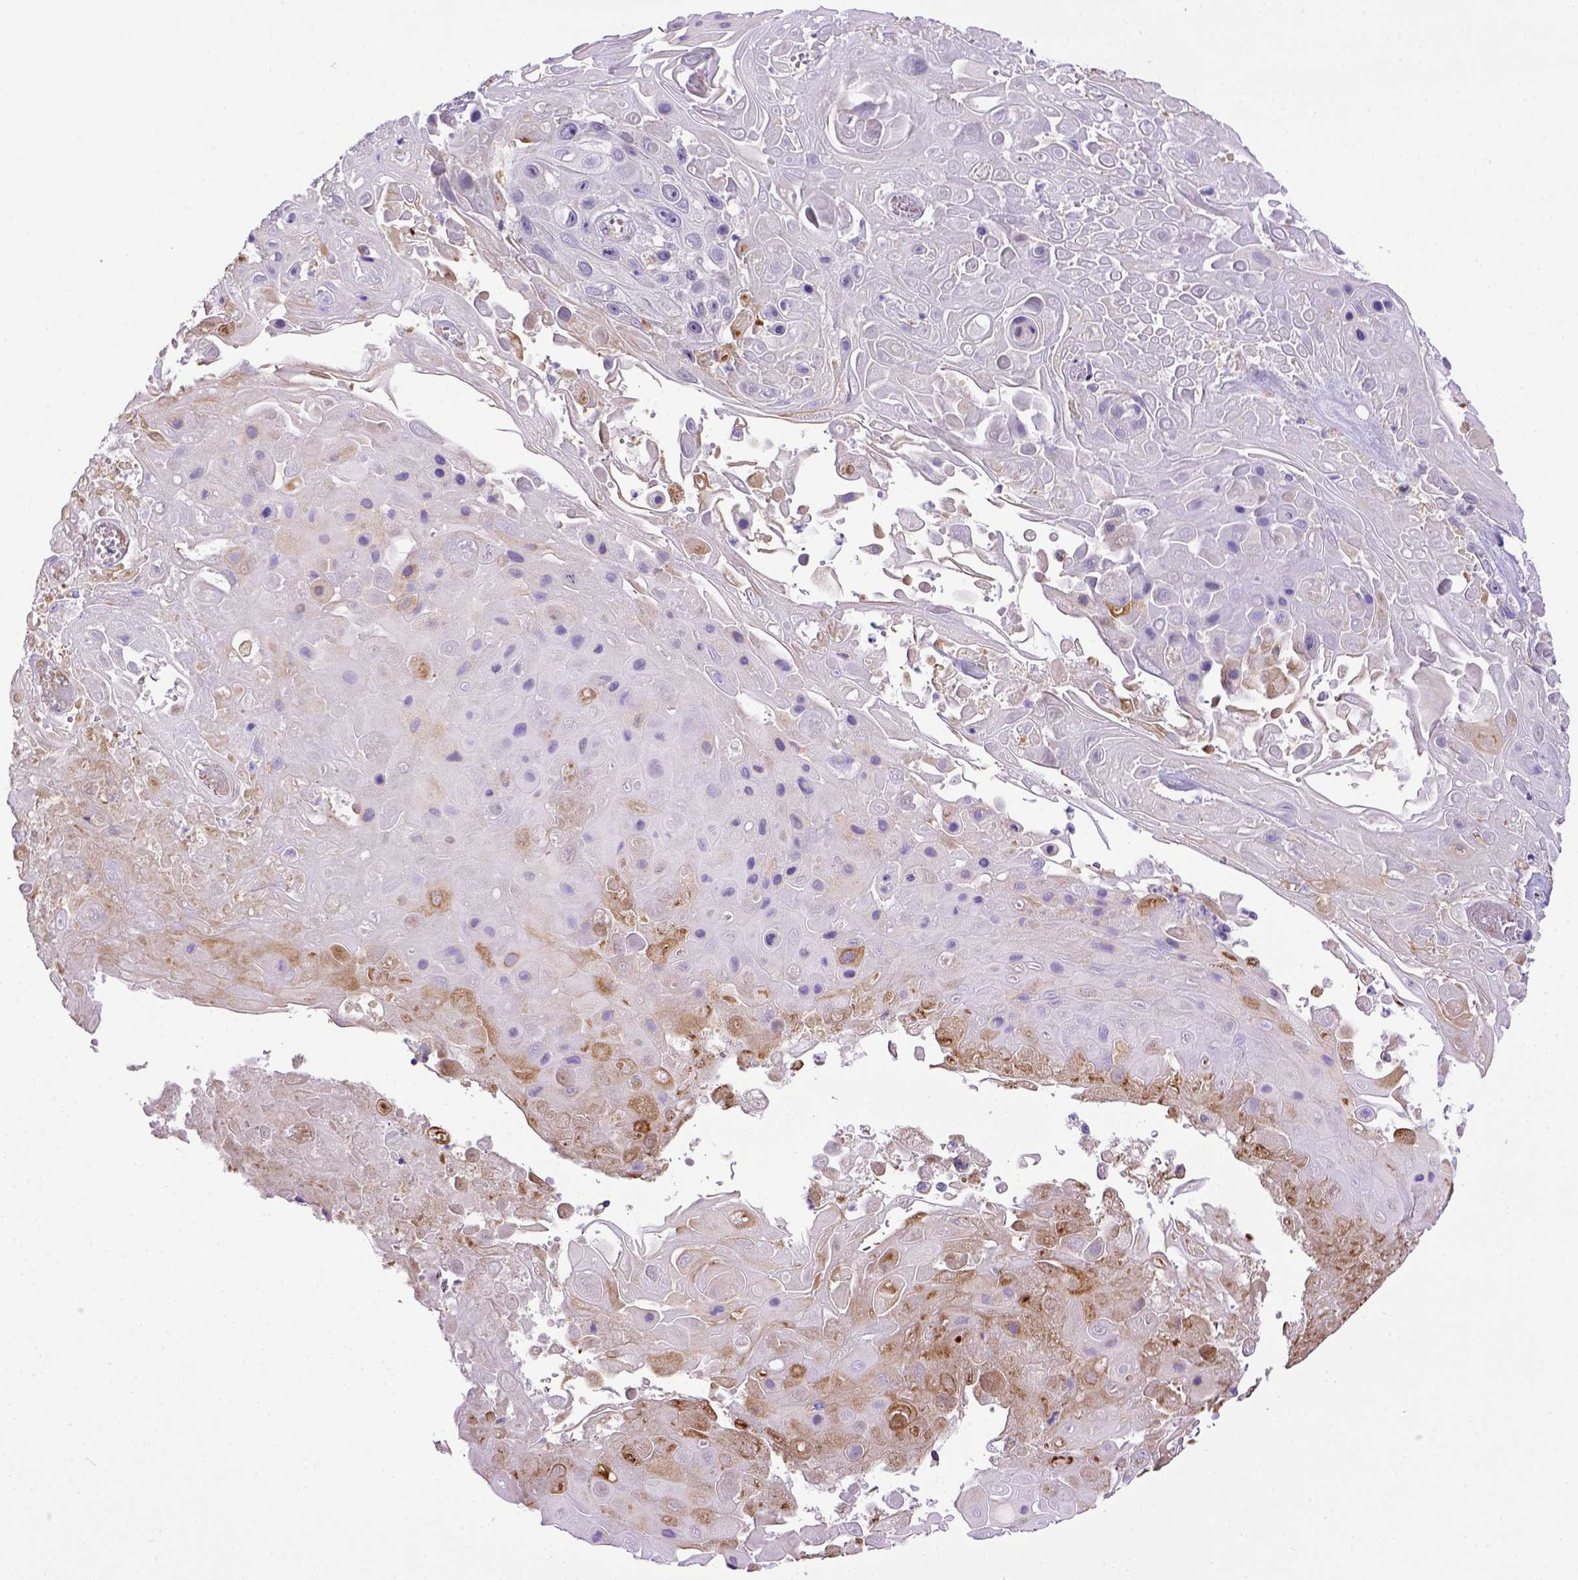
{"staining": {"intensity": "negative", "quantity": "none", "location": "none"}, "tissue": "skin cancer", "cell_type": "Tumor cells", "image_type": "cancer", "snomed": [{"axis": "morphology", "description": "Squamous cell carcinoma, NOS"}, {"axis": "topography", "description": "Skin"}], "caption": "Immunohistochemical staining of squamous cell carcinoma (skin) displays no significant staining in tumor cells.", "gene": "CD40", "patient": {"sex": "male", "age": 82}}